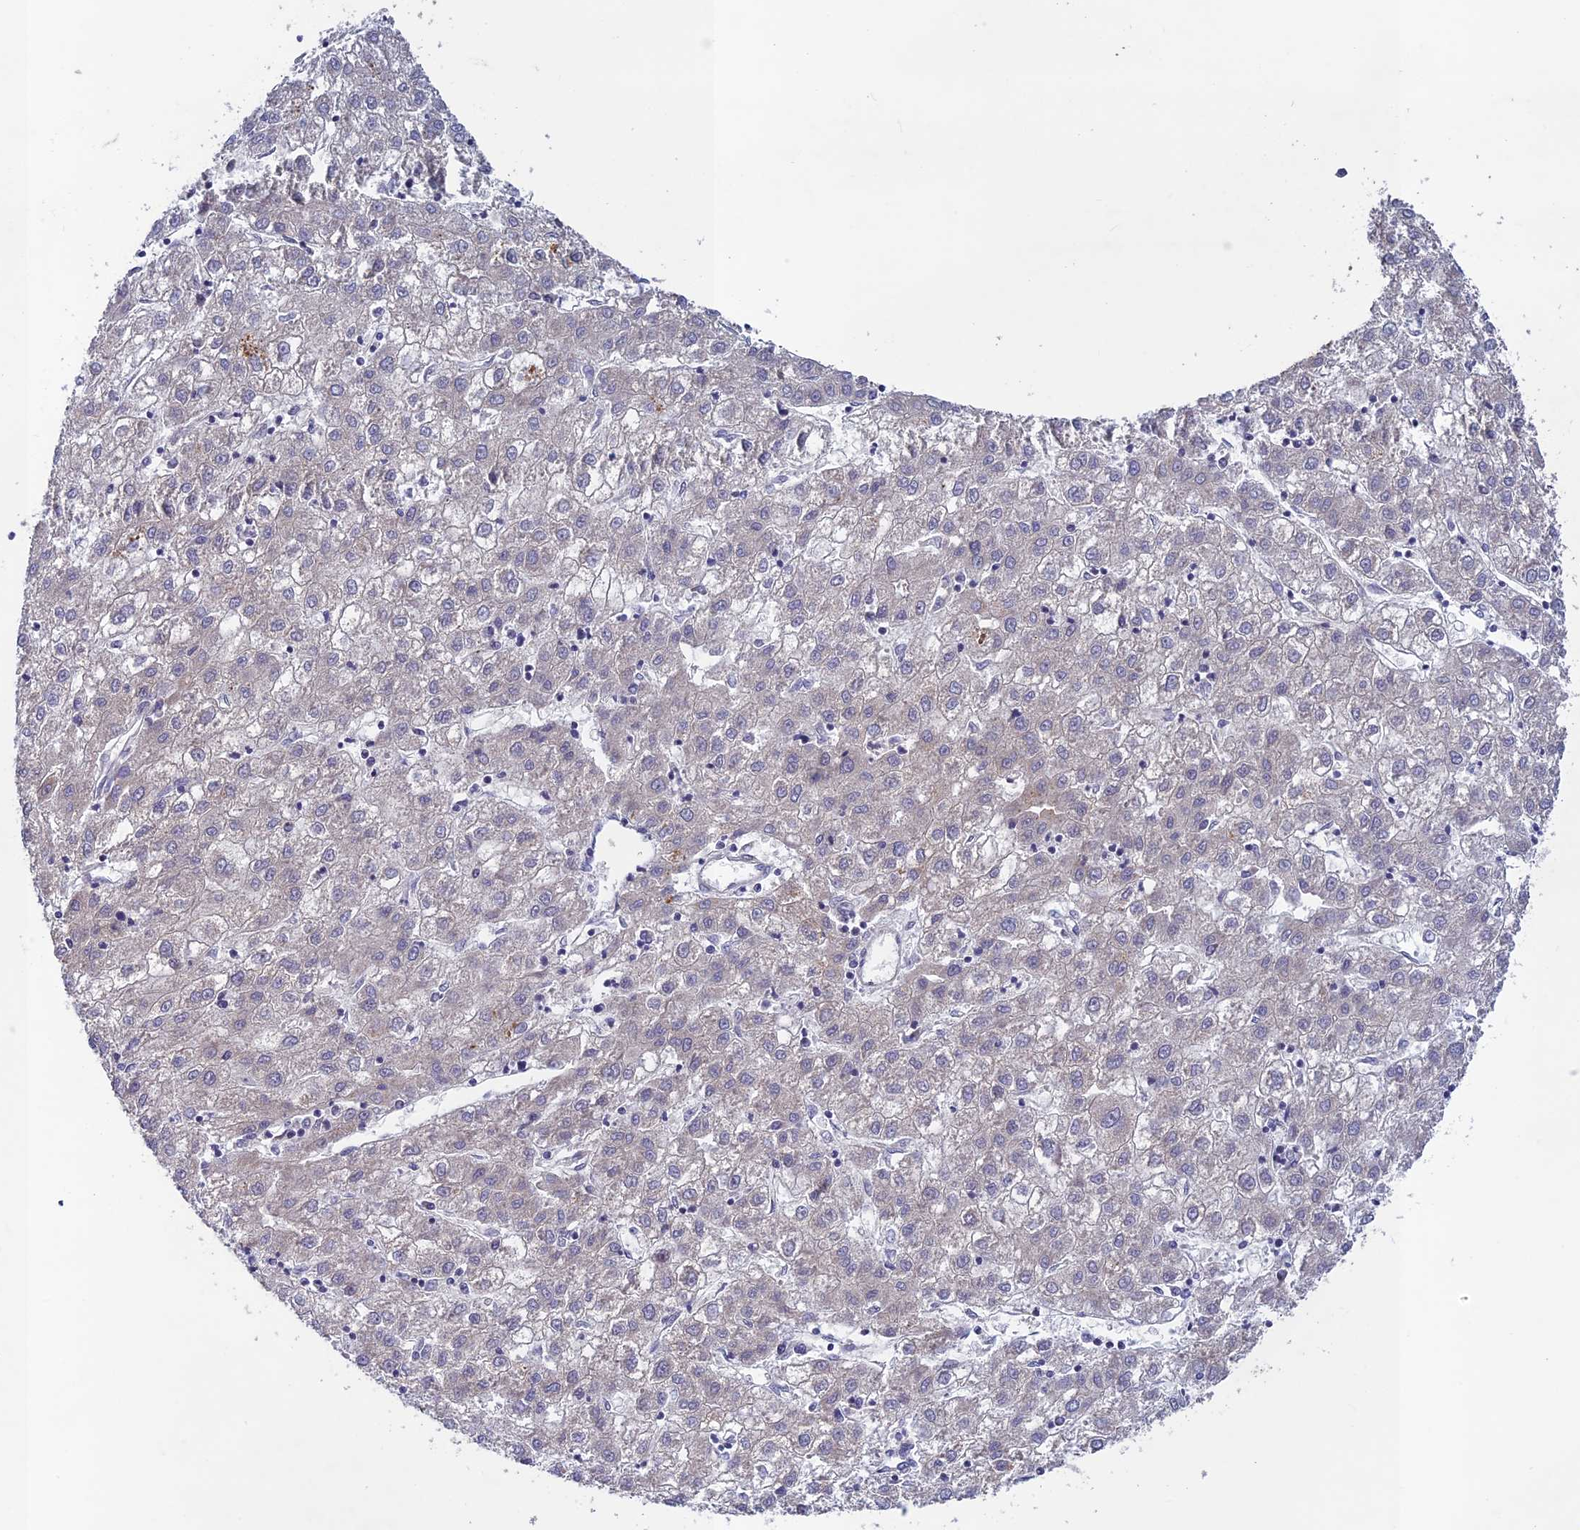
{"staining": {"intensity": "negative", "quantity": "none", "location": "none"}, "tissue": "liver cancer", "cell_type": "Tumor cells", "image_type": "cancer", "snomed": [{"axis": "morphology", "description": "Carcinoma, Hepatocellular, NOS"}, {"axis": "topography", "description": "Liver"}], "caption": "DAB (3,3'-diaminobenzidine) immunohistochemical staining of liver cancer reveals no significant positivity in tumor cells.", "gene": "MAST2", "patient": {"sex": "male", "age": 72}}